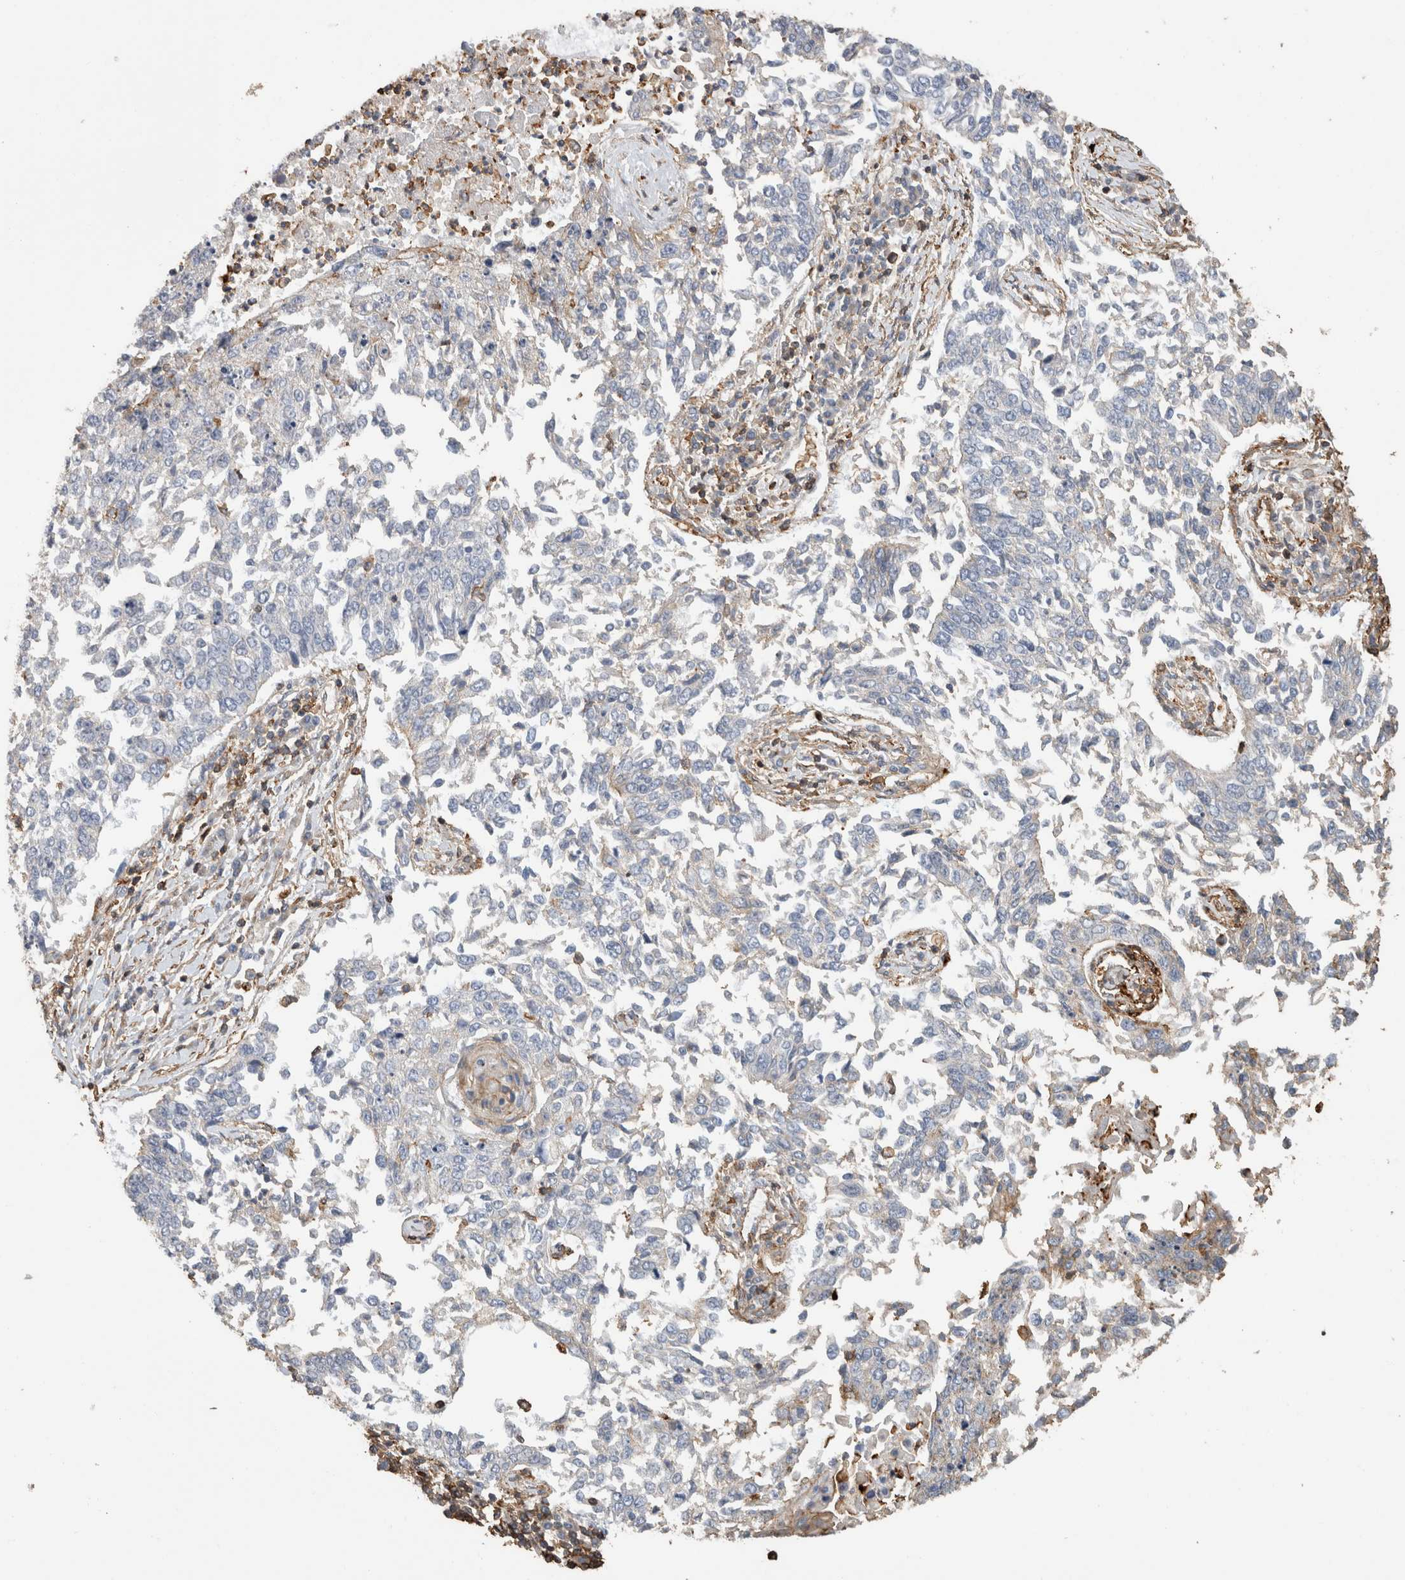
{"staining": {"intensity": "negative", "quantity": "none", "location": "none"}, "tissue": "lung cancer", "cell_type": "Tumor cells", "image_type": "cancer", "snomed": [{"axis": "morphology", "description": "Normal tissue, NOS"}, {"axis": "morphology", "description": "Squamous cell carcinoma, NOS"}, {"axis": "topography", "description": "Cartilage tissue"}, {"axis": "topography", "description": "Bronchus"}, {"axis": "topography", "description": "Lung"}, {"axis": "topography", "description": "Peripheral nerve tissue"}], "caption": "Protein analysis of lung squamous cell carcinoma reveals no significant positivity in tumor cells. (DAB (3,3'-diaminobenzidine) immunohistochemistry visualized using brightfield microscopy, high magnification).", "gene": "GPER1", "patient": {"sex": "female", "age": 49}}